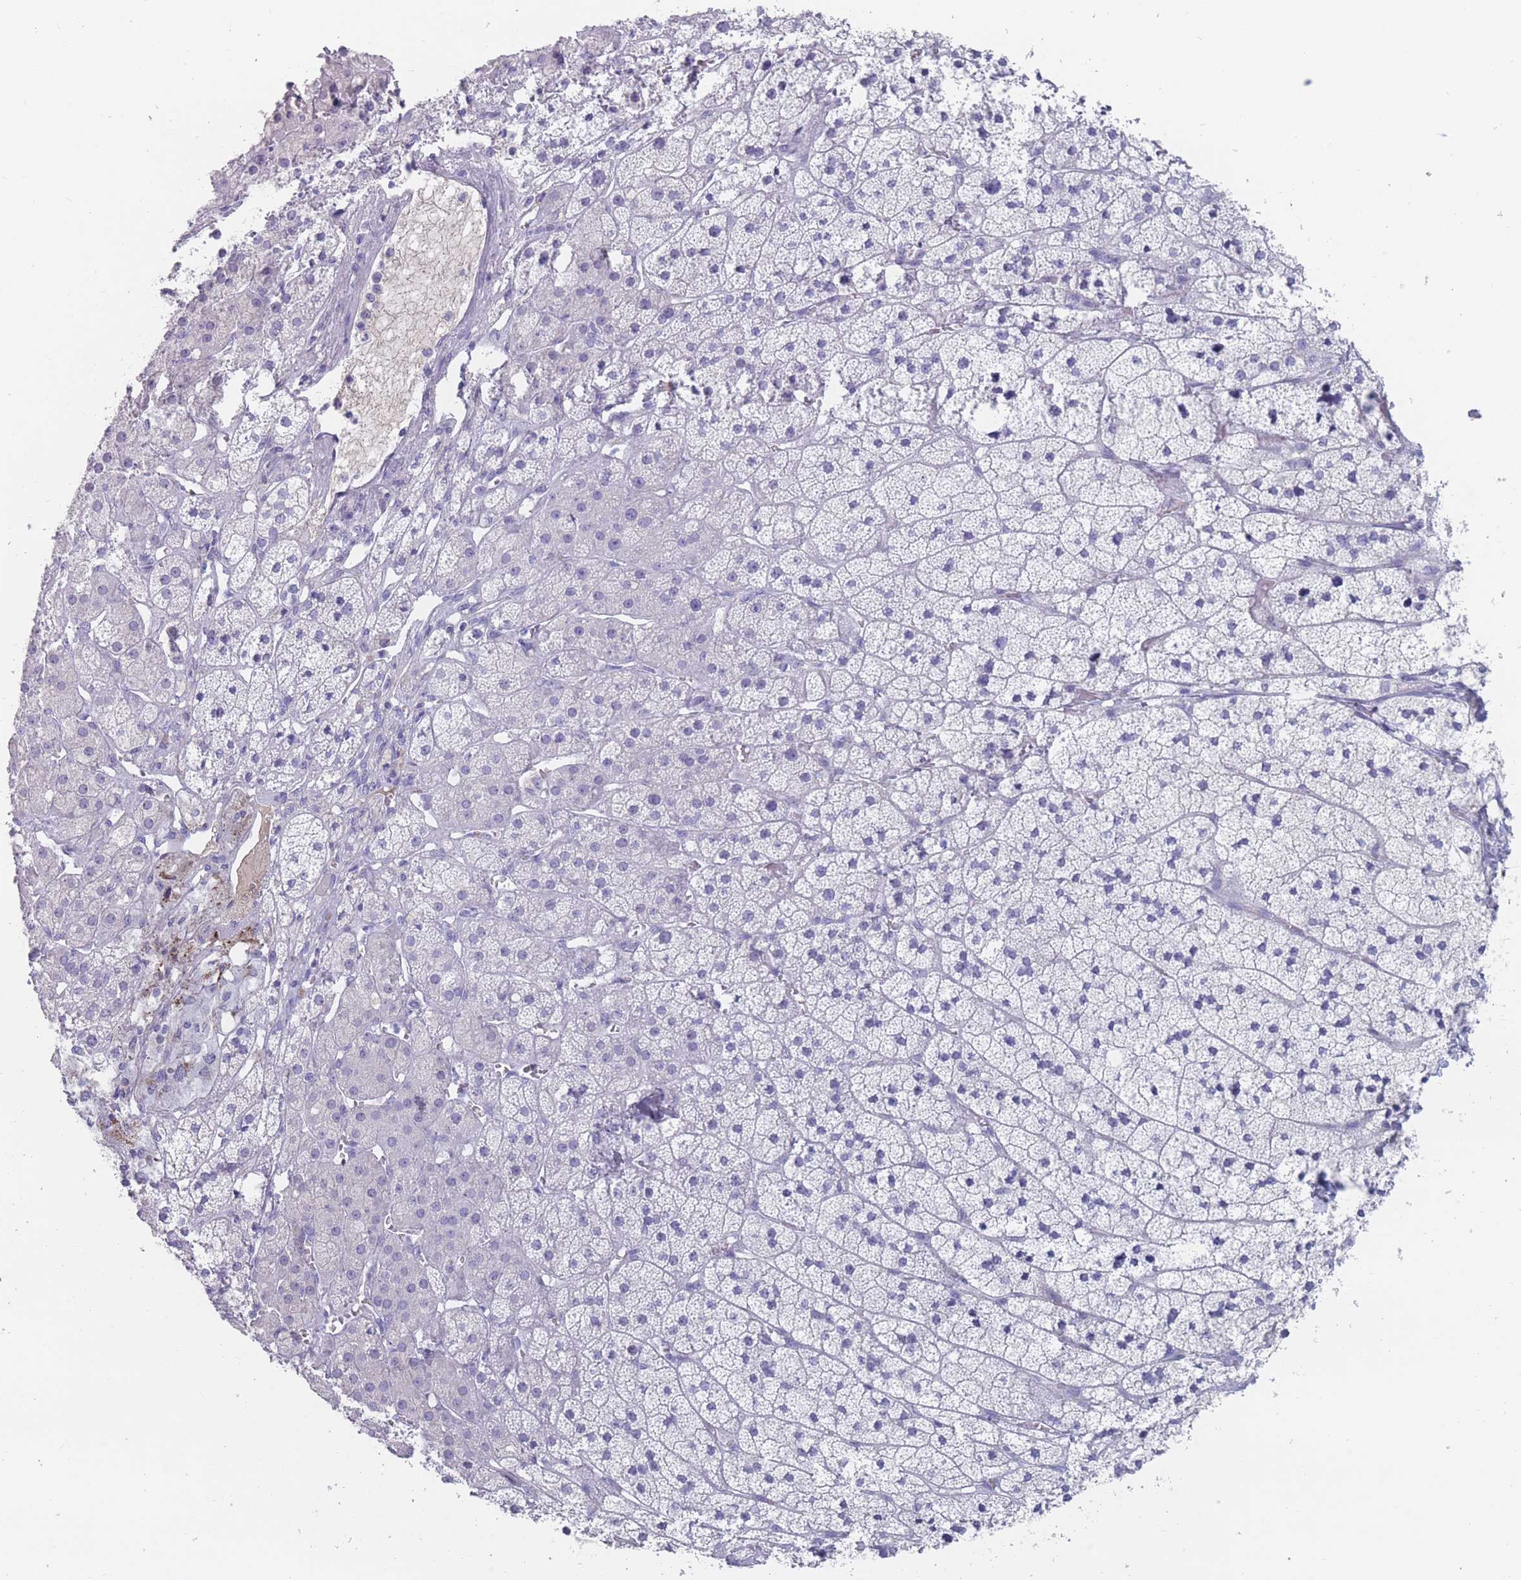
{"staining": {"intensity": "negative", "quantity": "none", "location": "none"}, "tissue": "adrenal gland", "cell_type": "Glandular cells", "image_type": "normal", "snomed": [{"axis": "morphology", "description": "Normal tissue, NOS"}, {"axis": "topography", "description": "Adrenal gland"}], "caption": "Immunohistochemistry of benign human adrenal gland displays no expression in glandular cells. (Stains: DAB immunohistochemistry with hematoxylin counter stain, Microscopy: brightfield microscopy at high magnification).", "gene": "ST8SIA5", "patient": {"sex": "female", "age": 52}}